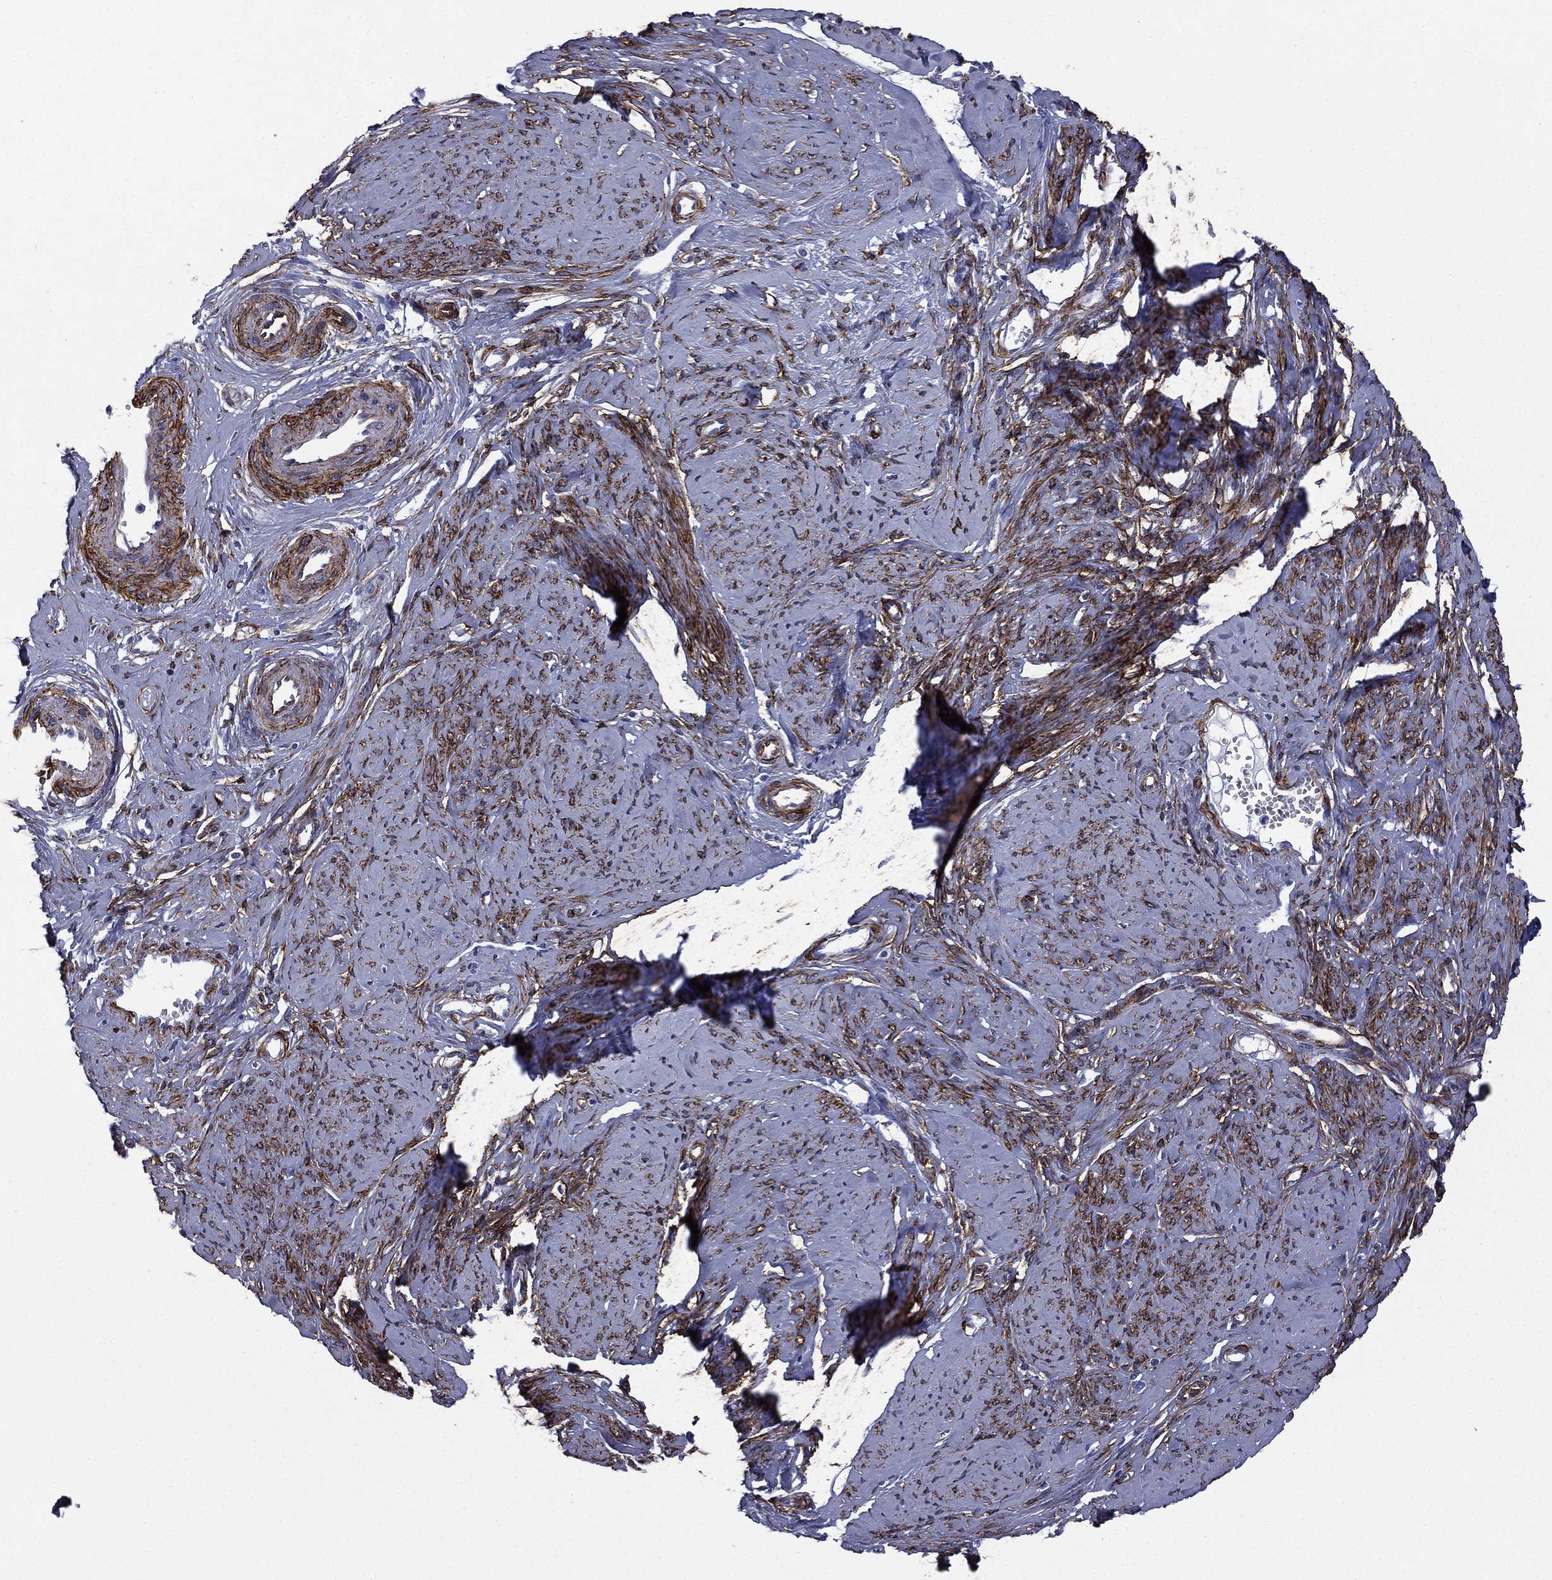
{"staining": {"intensity": "moderate", "quantity": "25%-75%", "location": "cytoplasmic/membranous"}, "tissue": "smooth muscle", "cell_type": "Smooth muscle cells", "image_type": "normal", "snomed": [{"axis": "morphology", "description": "Normal tissue, NOS"}, {"axis": "topography", "description": "Smooth muscle"}], "caption": "Immunohistochemical staining of unremarkable human smooth muscle displays medium levels of moderate cytoplasmic/membranous expression in about 25%-75% of smooth muscle cells. The protein is stained brown, and the nuclei are stained in blue (DAB IHC with brightfield microscopy, high magnification).", "gene": "CAVIN3", "patient": {"sex": "female", "age": 48}}